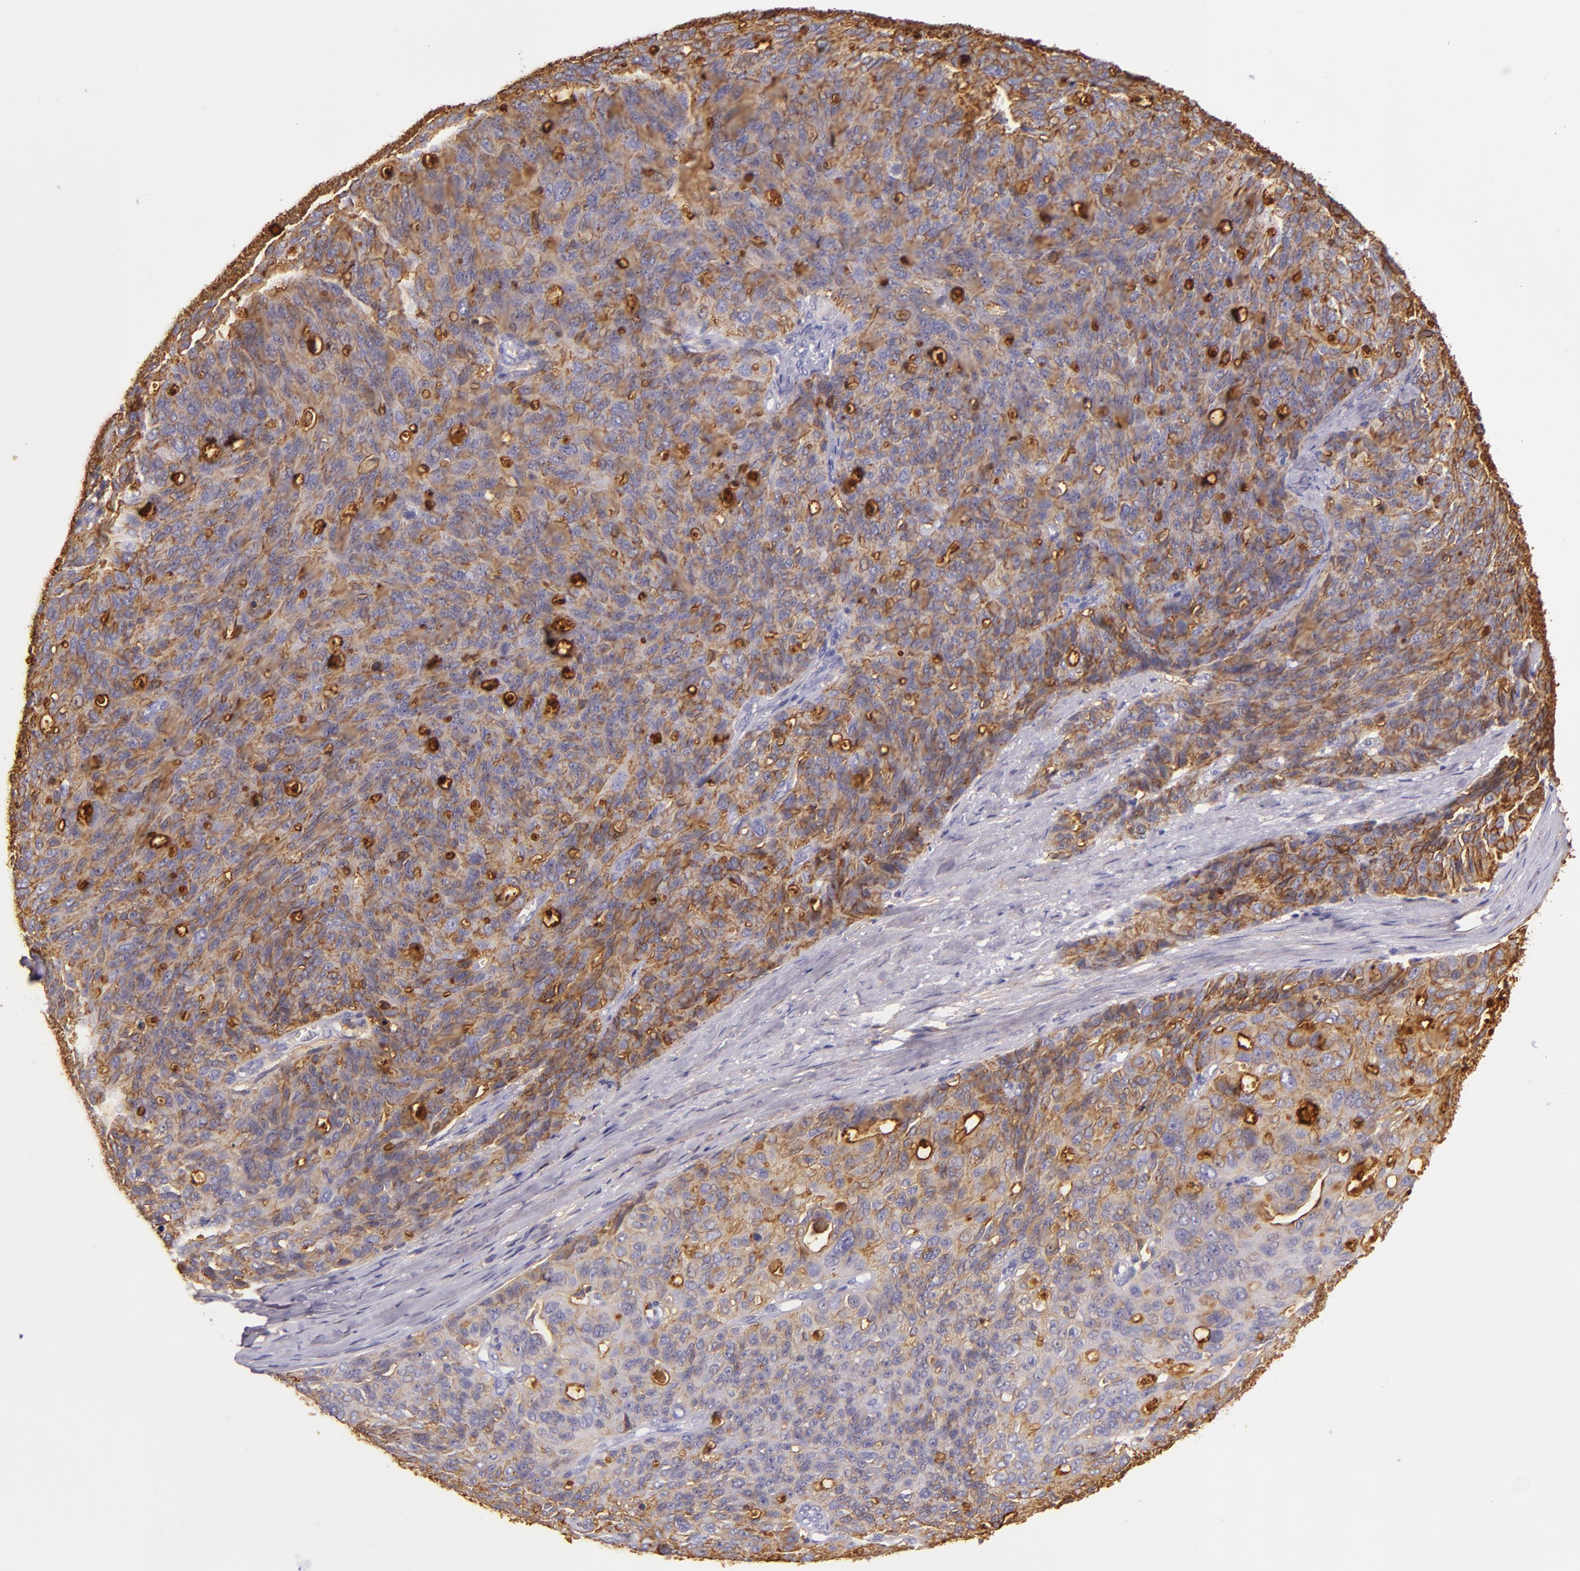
{"staining": {"intensity": "moderate", "quantity": ">75%", "location": "cytoplasmic/membranous"}, "tissue": "ovarian cancer", "cell_type": "Tumor cells", "image_type": "cancer", "snomed": [{"axis": "morphology", "description": "Carcinoma, endometroid"}, {"axis": "topography", "description": "Ovary"}], "caption": "Moderate cytoplasmic/membranous expression is present in approximately >75% of tumor cells in ovarian endometroid carcinoma. The staining is performed using DAB (3,3'-diaminobenzidine) brown chromogen to label protein expression. The nuclei are counter-stained blue using hematoxylin.", "gene": "CD9", "patient": {"sex": "female", "age": 60}}